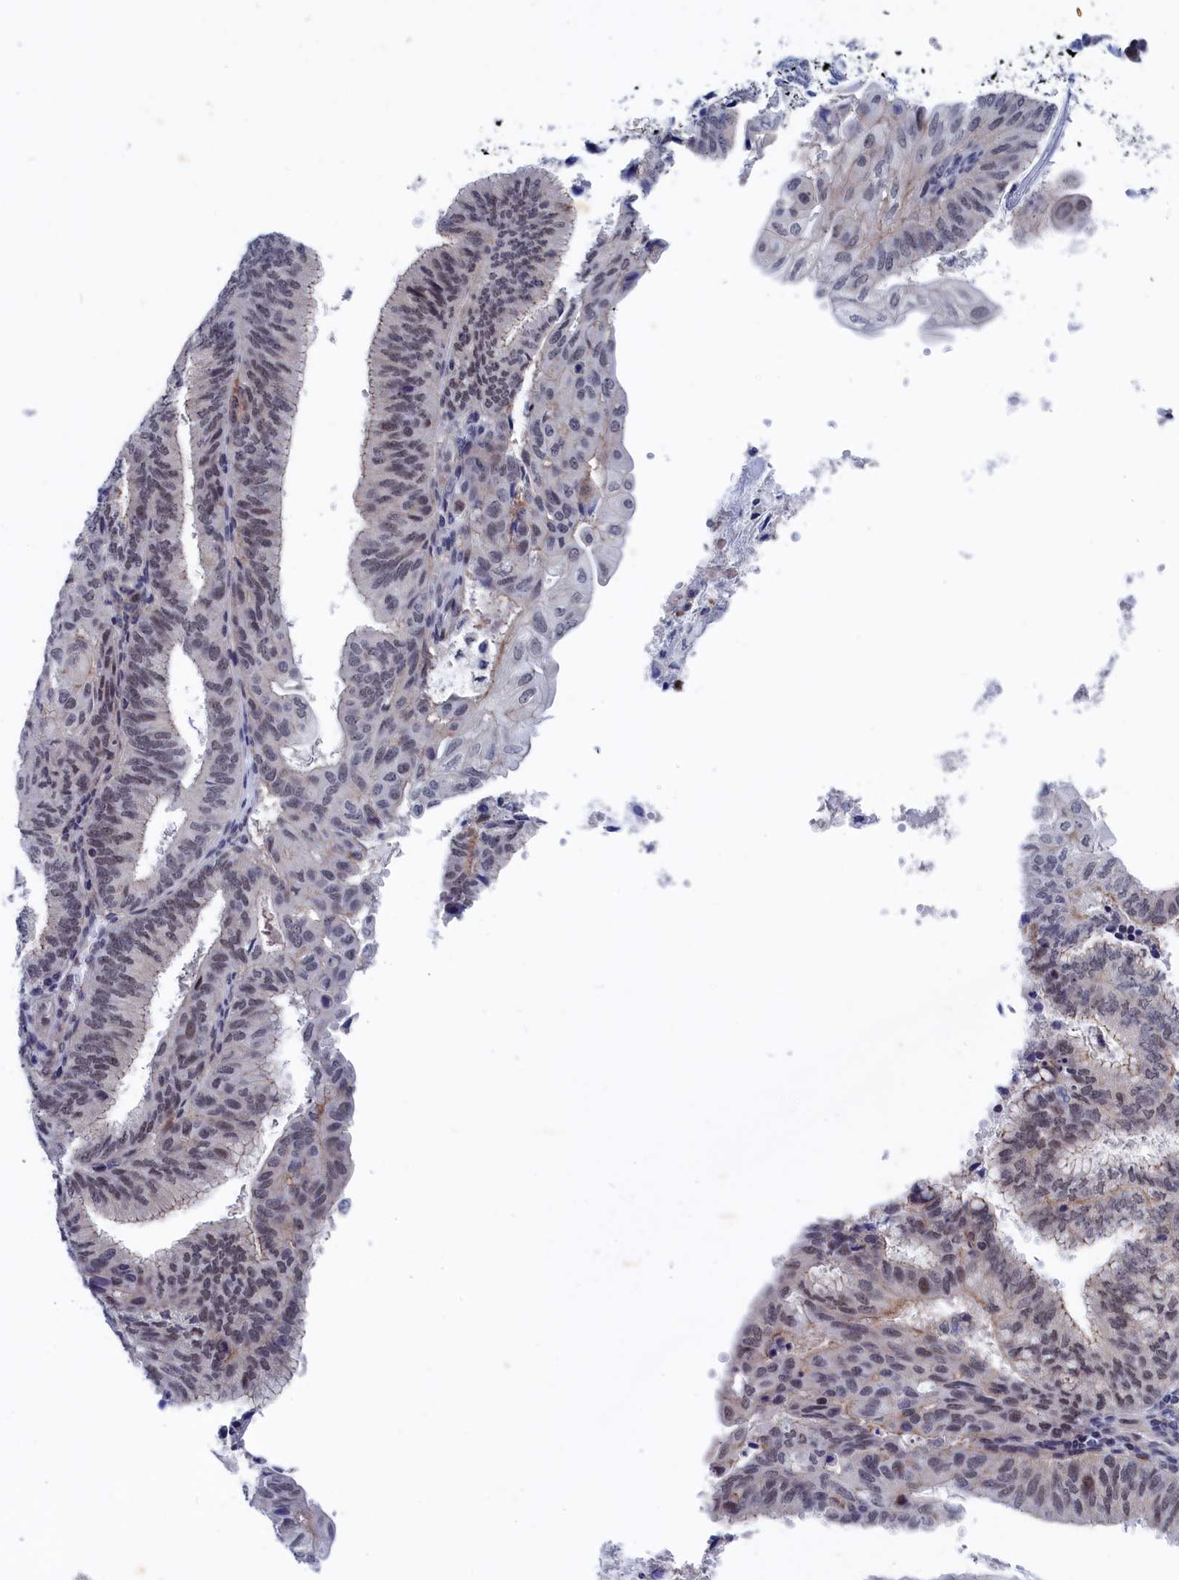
{"staining": {"intensity": "weak", "quantity": "25%-75%", "location": "nuclear"}, "tissue": "endometrial cancer", "cell_type": "Tumor cells", "image_type": "cancer", "snomed": [{"axis": "morphology", "description": "Adenocarcinoma, NOS"}, {"axis": "topography", "description": "Endometrium"}], "caption": "A brown stain highlights weak nuclear expression of a protein in endometrial cancer tumor cells.", "gene": "MARCHF3", "patient": {"sex": "female", "age": 49}}